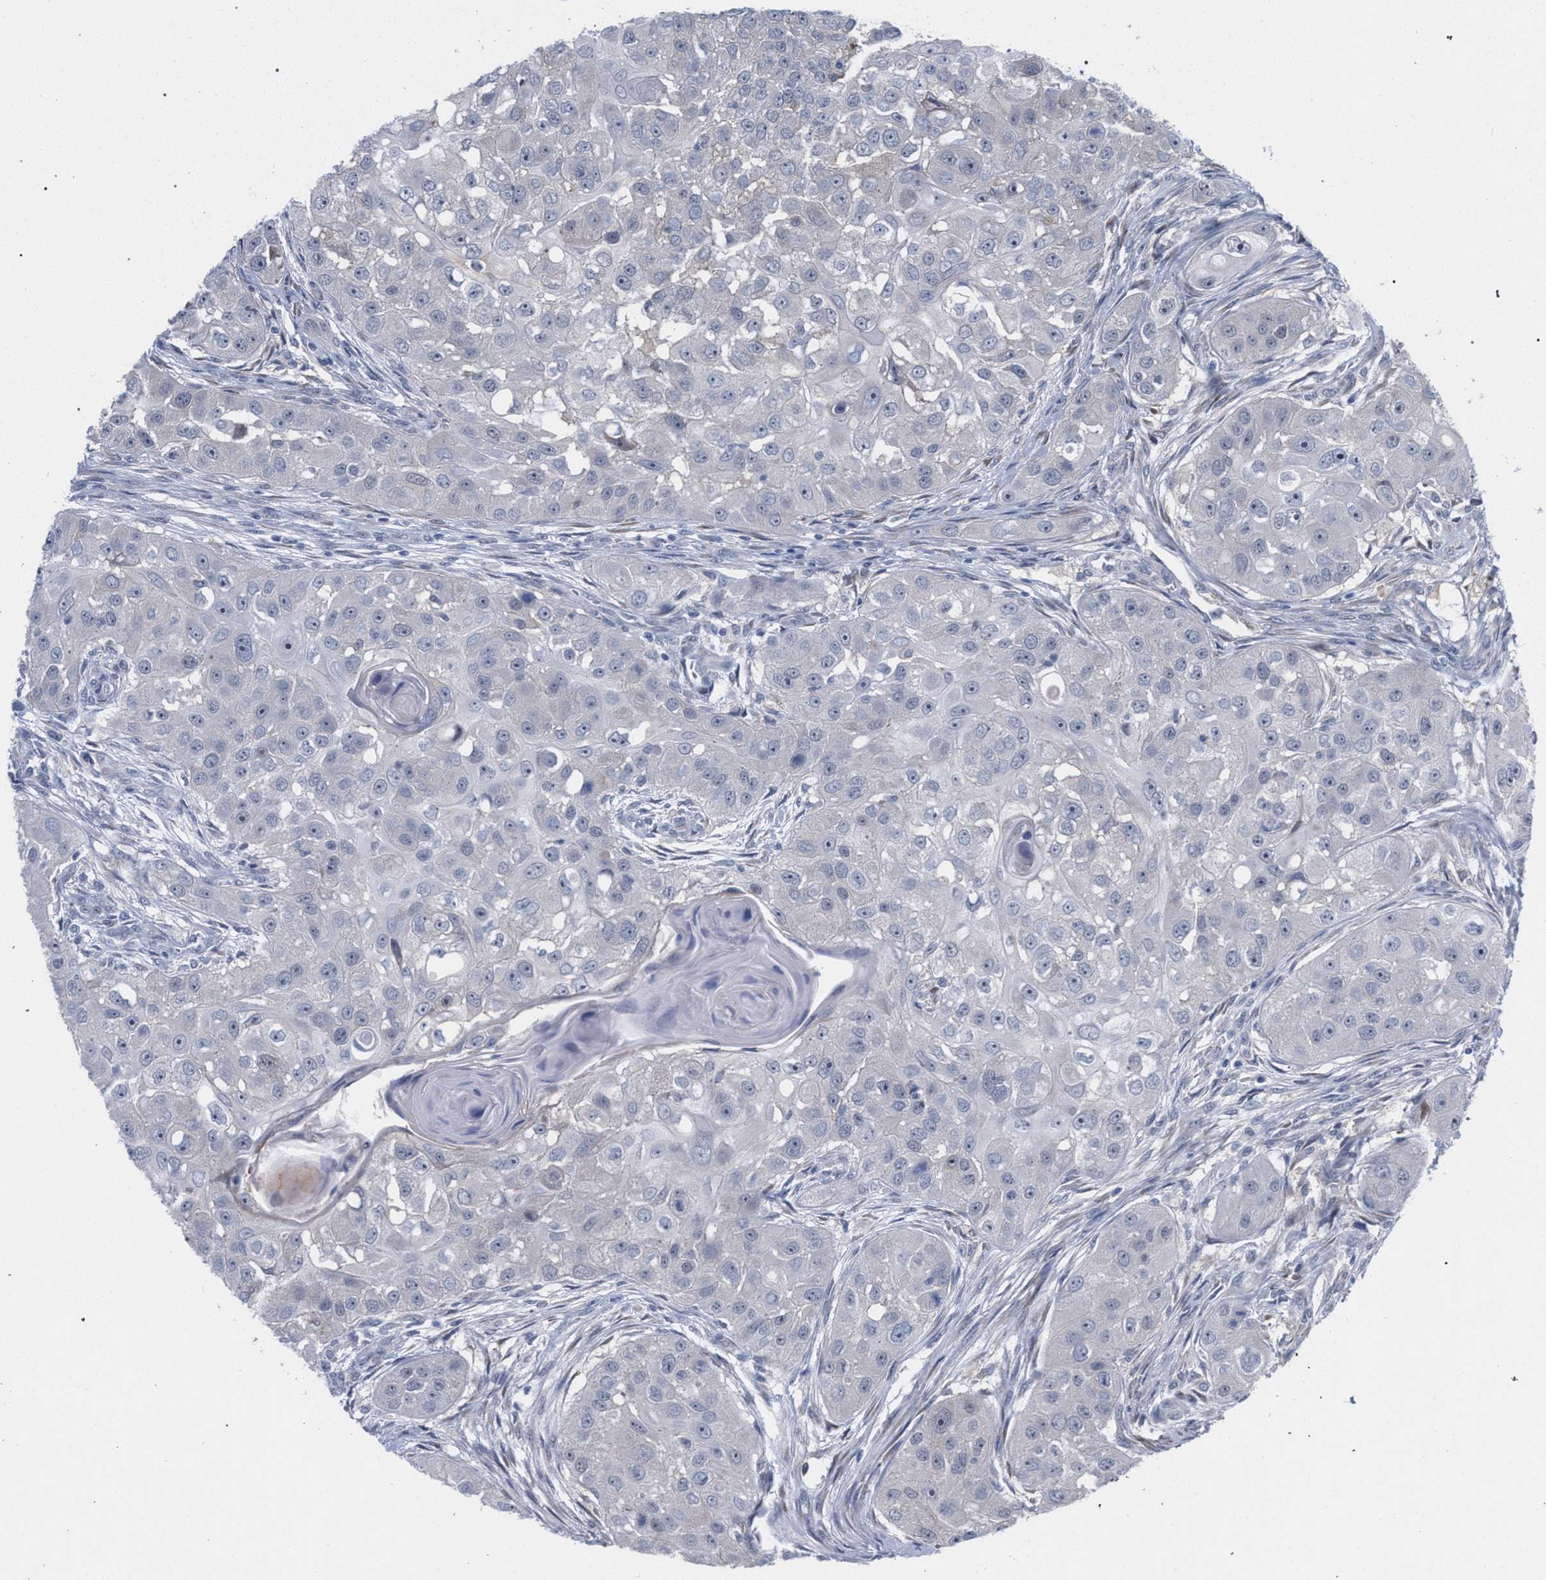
{"staining": {"intensity": "weak", "quantity": "<25%", "location": "nuclear"}, "tissue": "head and neck cancer", "cell_type": "Tumor cells", "image_type": "cancer", "snomed": [{"axis": "morphology", "description": "Normal tissue, NOS"}, {"axis": "morphology", "description": "Squamous cell carcinoma, NOS"}, {"axis": "topography", "description": "Skeletal muscle"}, {"axis": "topography", "description": "Head-Neck"}], "caption": "Human squamous cell carcinoma (head and neck) stained for a protein using IHC shows no positivity in tumor cells.", "gene": "FHOD3", "patient": {"sex": "male", "age": 51}}